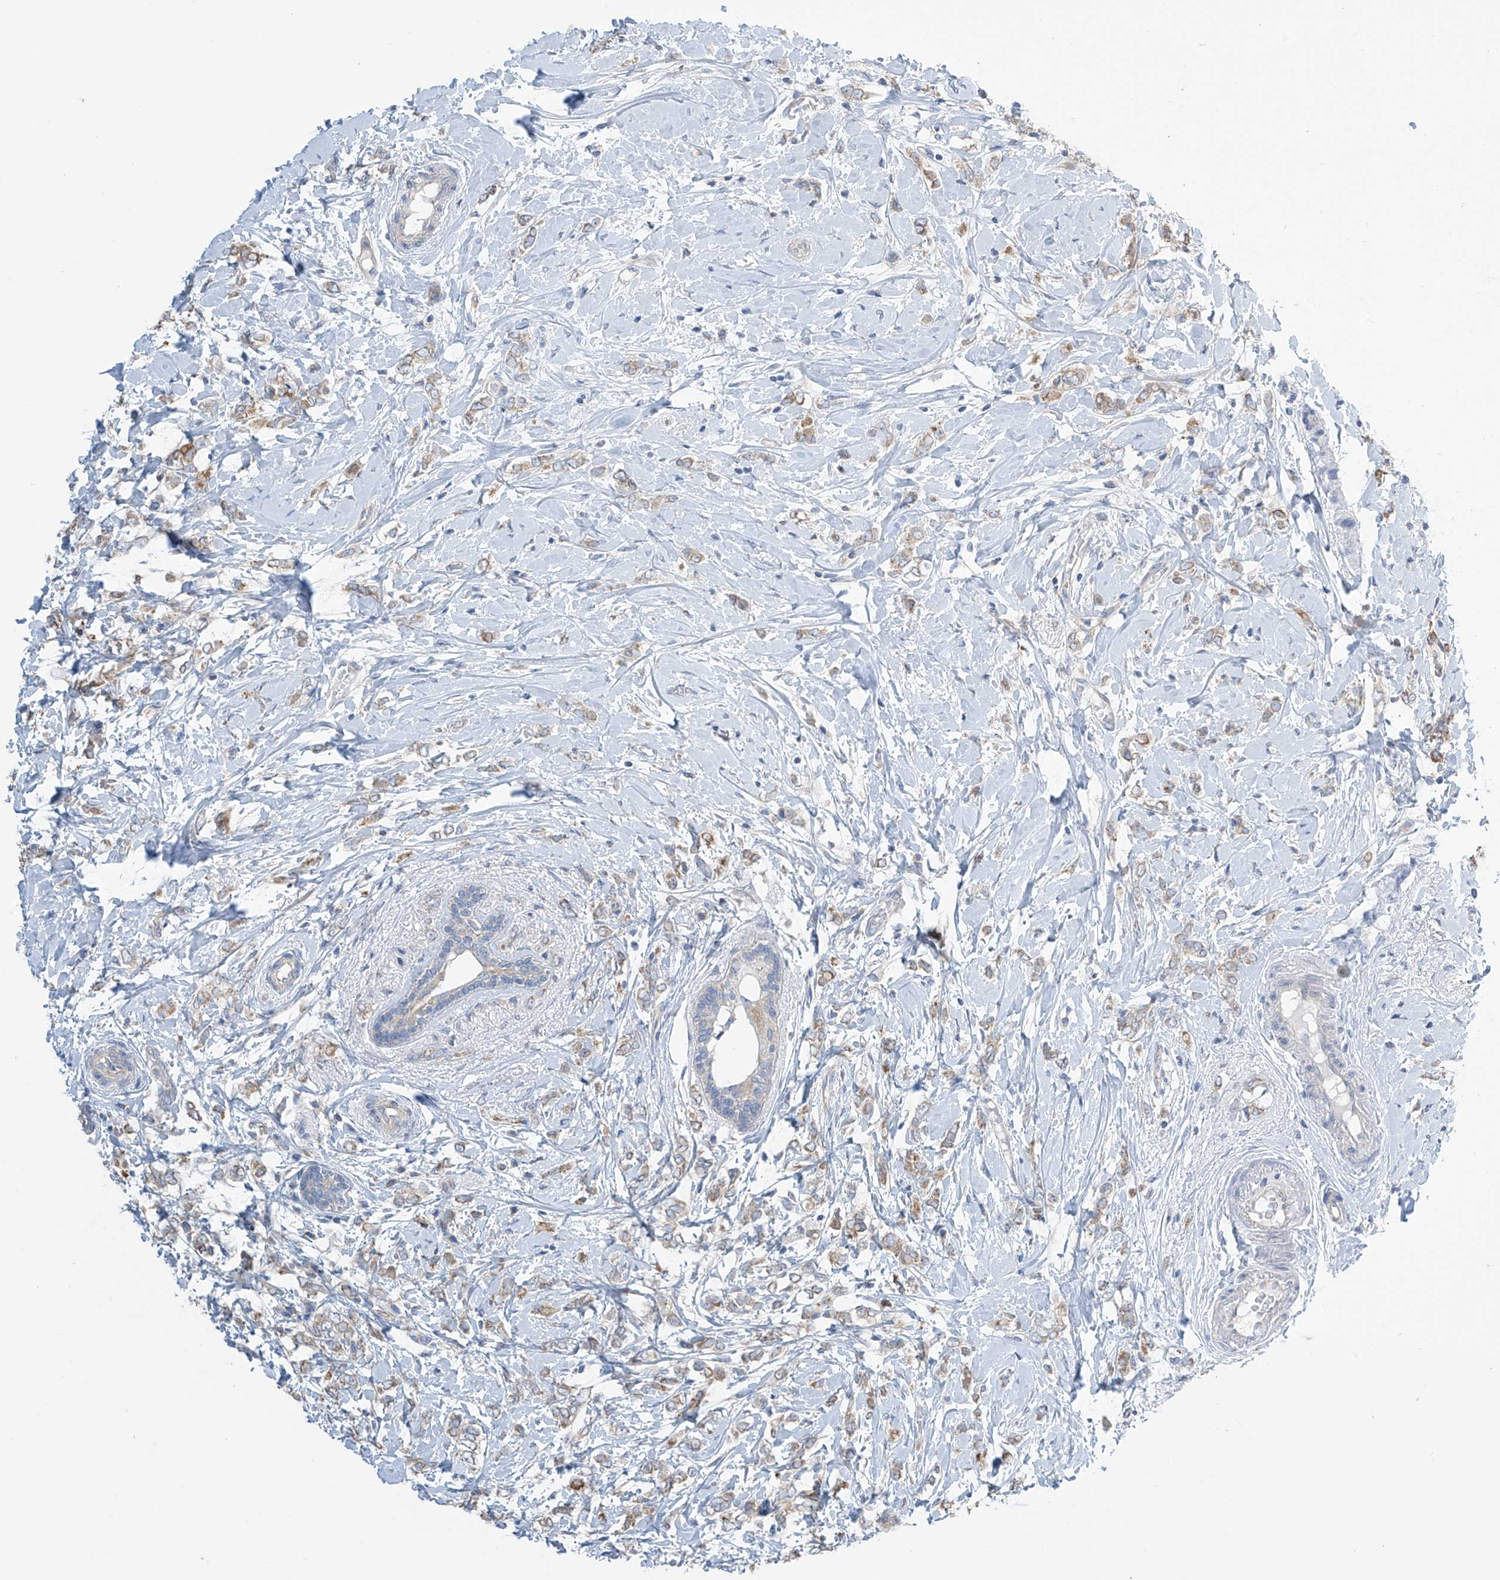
{"staining": {"intensity": "weak", "quantity": "25%-75%", "location": "cytoplasmic/membranous"}, "tissue": "breast cancer", "cell_type": "Tumor cells", "image_type": "cancer", "snomed": [{"axis": "morphology", "description": "Normal tissue, NOS"}, {"axis": "morphology", "description": "Lobular carcinoma"}, {"axis": "topography", "description": "Breast"}], "caption": "The photomicrograph reveals immunohistochemical staining of breast cancer. There is weak cytoplasmic/membranous staining is present in about 25%-75% of tumor cells. Nuclei are stained in blue.", "gene": "PNPT1", "patient": {"sex": "female", "age": 47}}